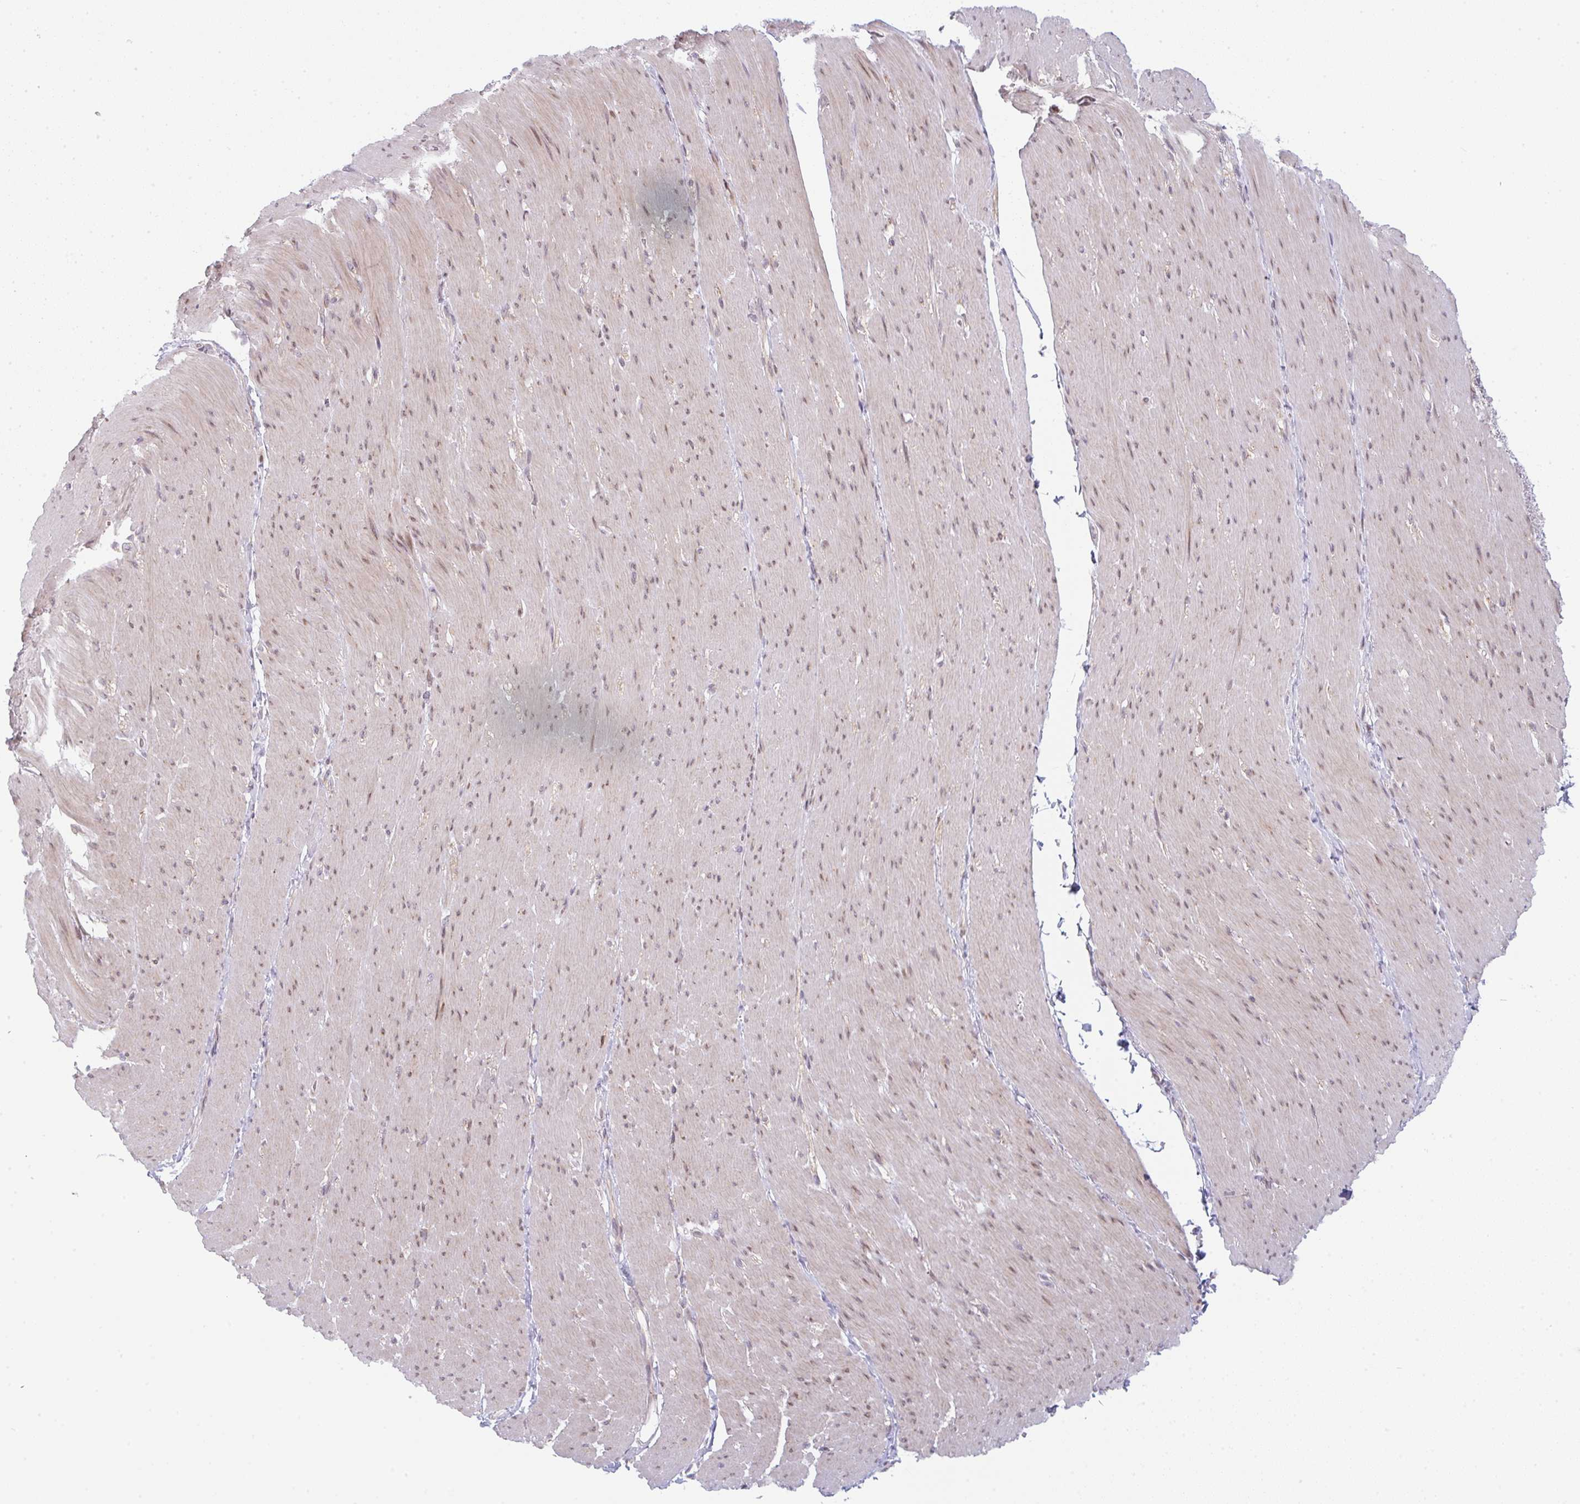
{"staining": {"intensity": "weak", "quantity": "25%-75%", "location": "nuclear"}, "tissue": "smooth muscle", "cell_type": "Smooth muscle cells", "image_type": "normal", "snomed": [{"axis": "morphology", "description": "Normal tissue, NOS"}, {"axis": "topography", "description": "Smooth muscle"}, {"axis": "topography", "description": "Rectum"}], "caption": "Weak nuclear staining is present in about 25%-75% of smooth muscle cells in unremarkable smooth muscle.", "gene": "TMEM237", "patient": {"sex": "male", "age": 53}}